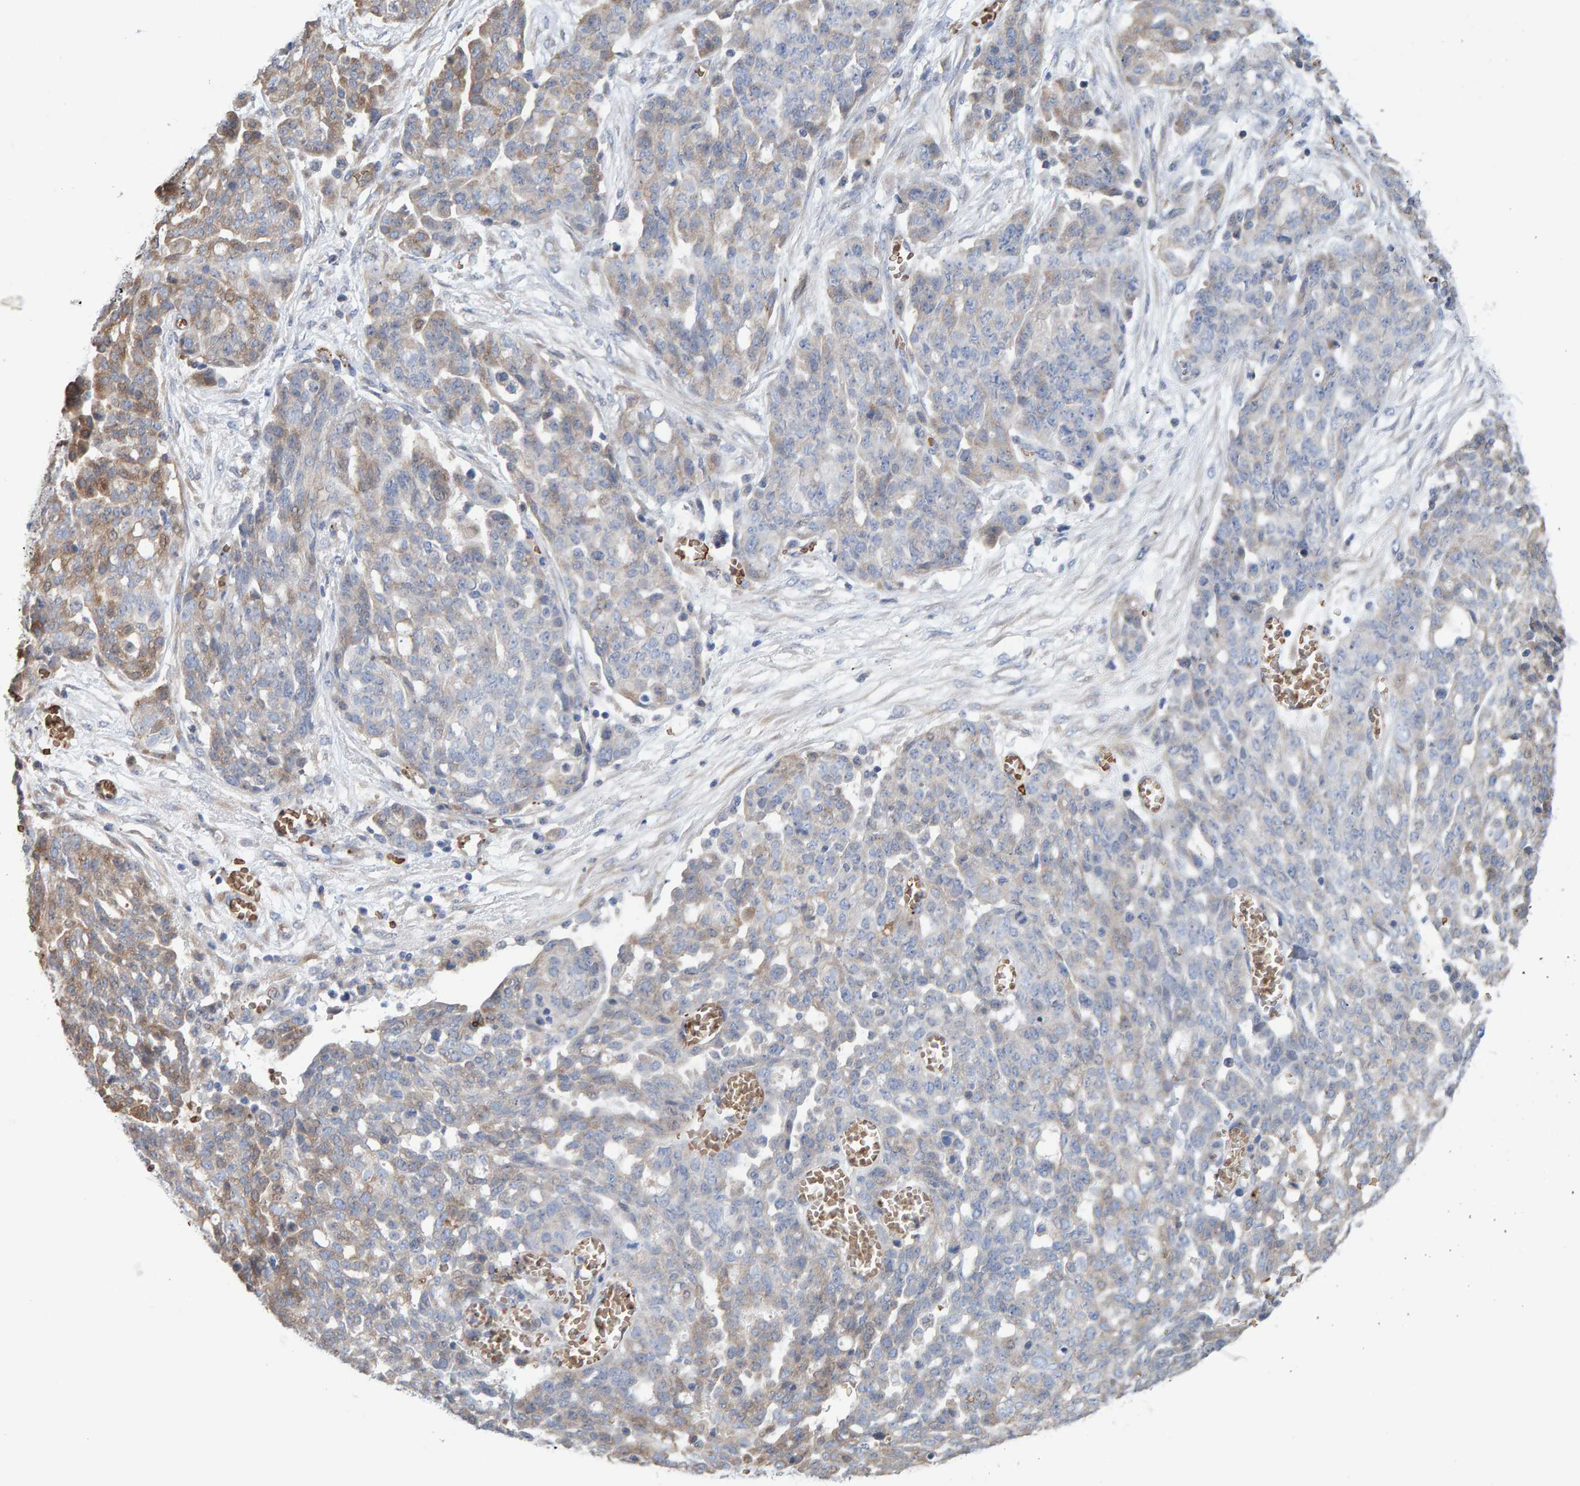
{"staining": {"intensity": "weak", "quantity": ">75%", "location": "cytoplasmic/membranous"}, "tissue": "ovarian cancer", "cell_type": "Tumor cells", "image_type": "cancer", "snomed": [{"axis": "morphology", "description": "Cystadenocarcinoma, serous, NOS"}, {"axis": "topography", "description": "Soft tissue"}, {"axis": "topography", "description": "Ovary"}], "caption": "Tumor cells reveal weak cytoplasmic/membranous expression in approximately >75% of cells in ovarian cancer. Immunohistochemistry stains the protein of interest in brown and the nuclei are stained blue.", "gene": "VPS9D1", "patient": {"sex": "female", "age": 57}}